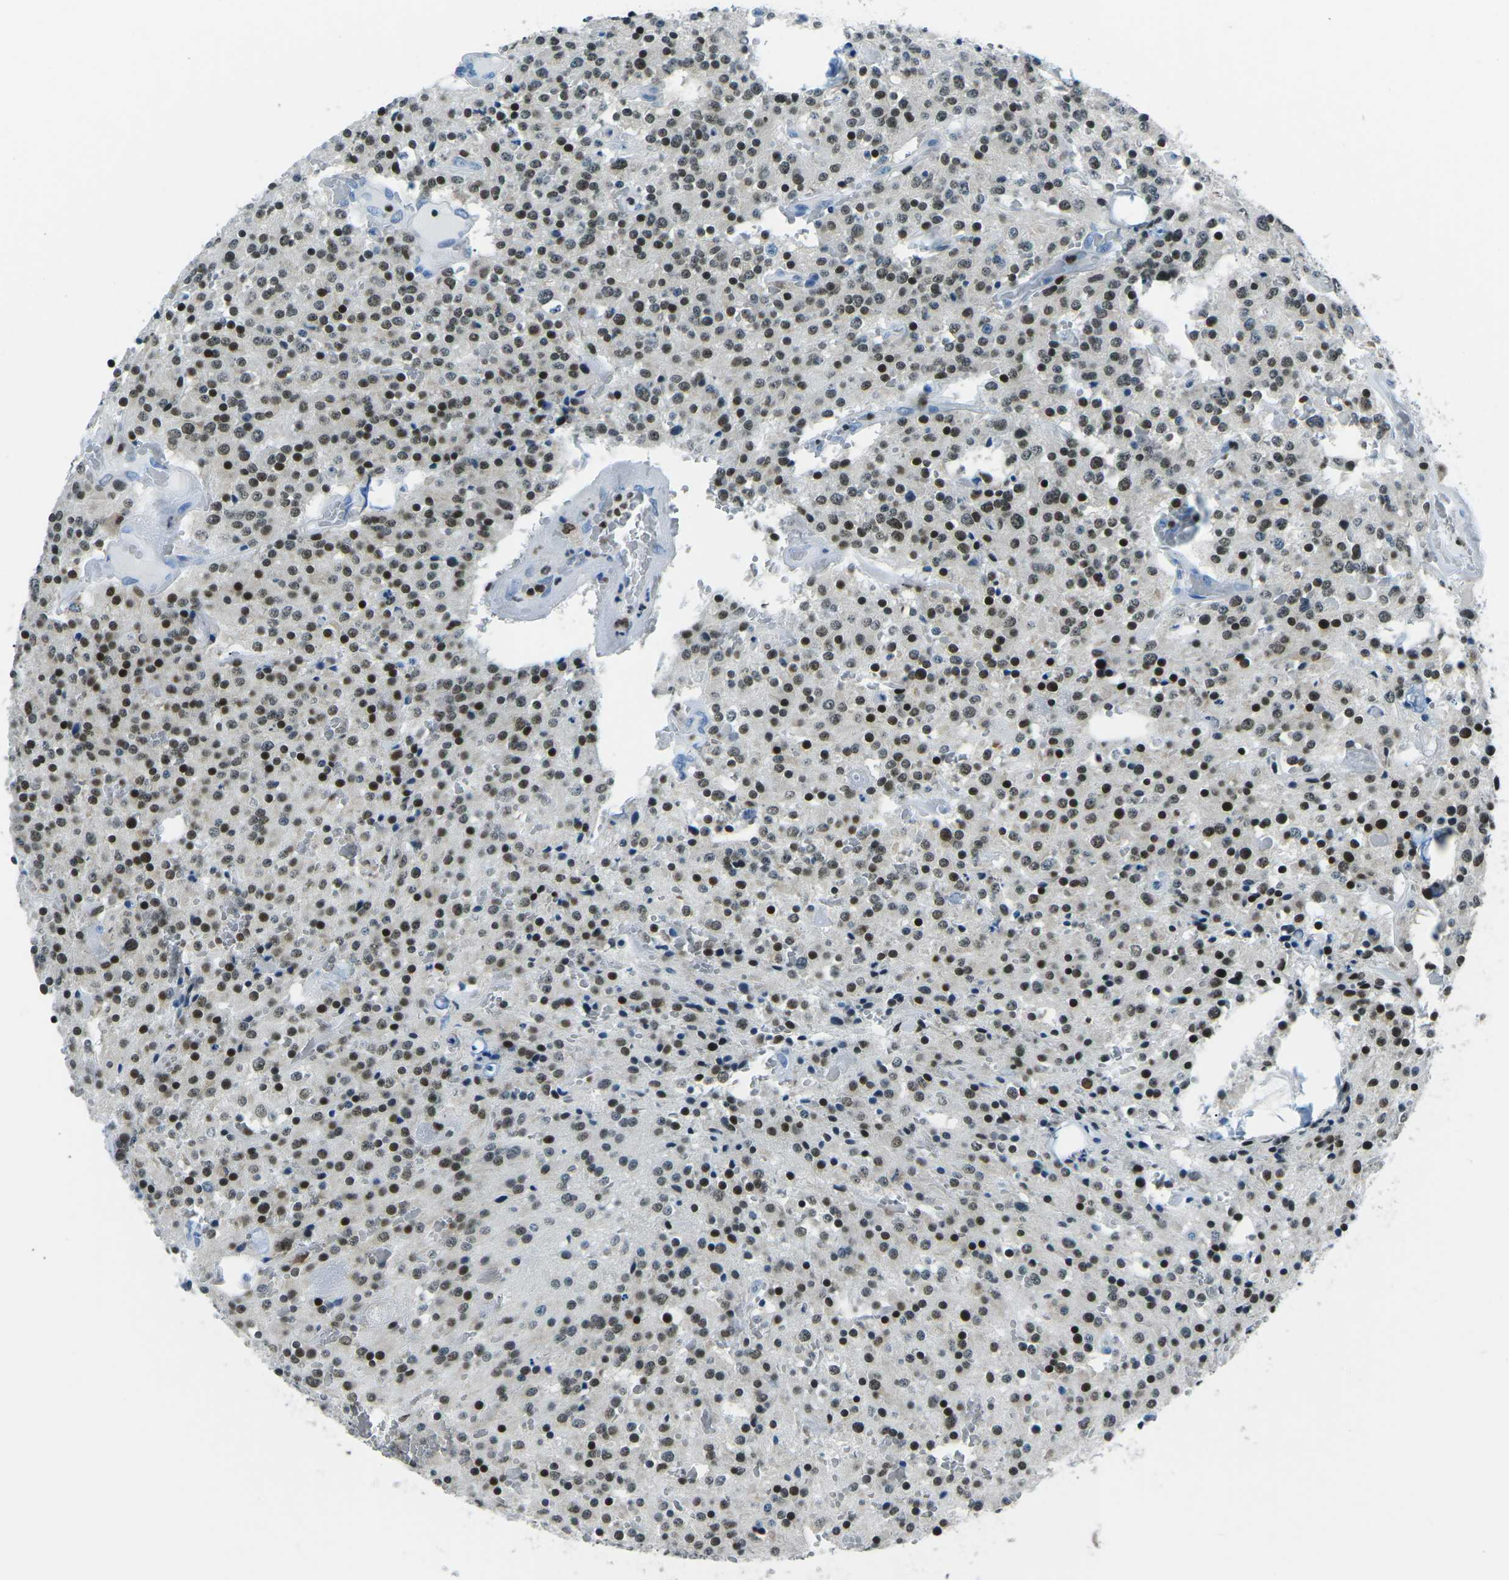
{"staining": {"intensity": "strong", "quantity": ">75%", "location": "nuclear"}, "tissue": "glioma", "cell_type": "Tumor cells", "image_type": "cancer", "snomed": [{"axis": "morphology", "description": "Glioma, malignant, Low grade"}, {"axis": "topography", "description": "Brain"}], "caption": "Glioma stained with a brown dye demonstrates strong nuclear positive staining in approximately >75% of tumor cells.", "gene": "CELF2", "patient": {"sex": "male", "age": 58}}